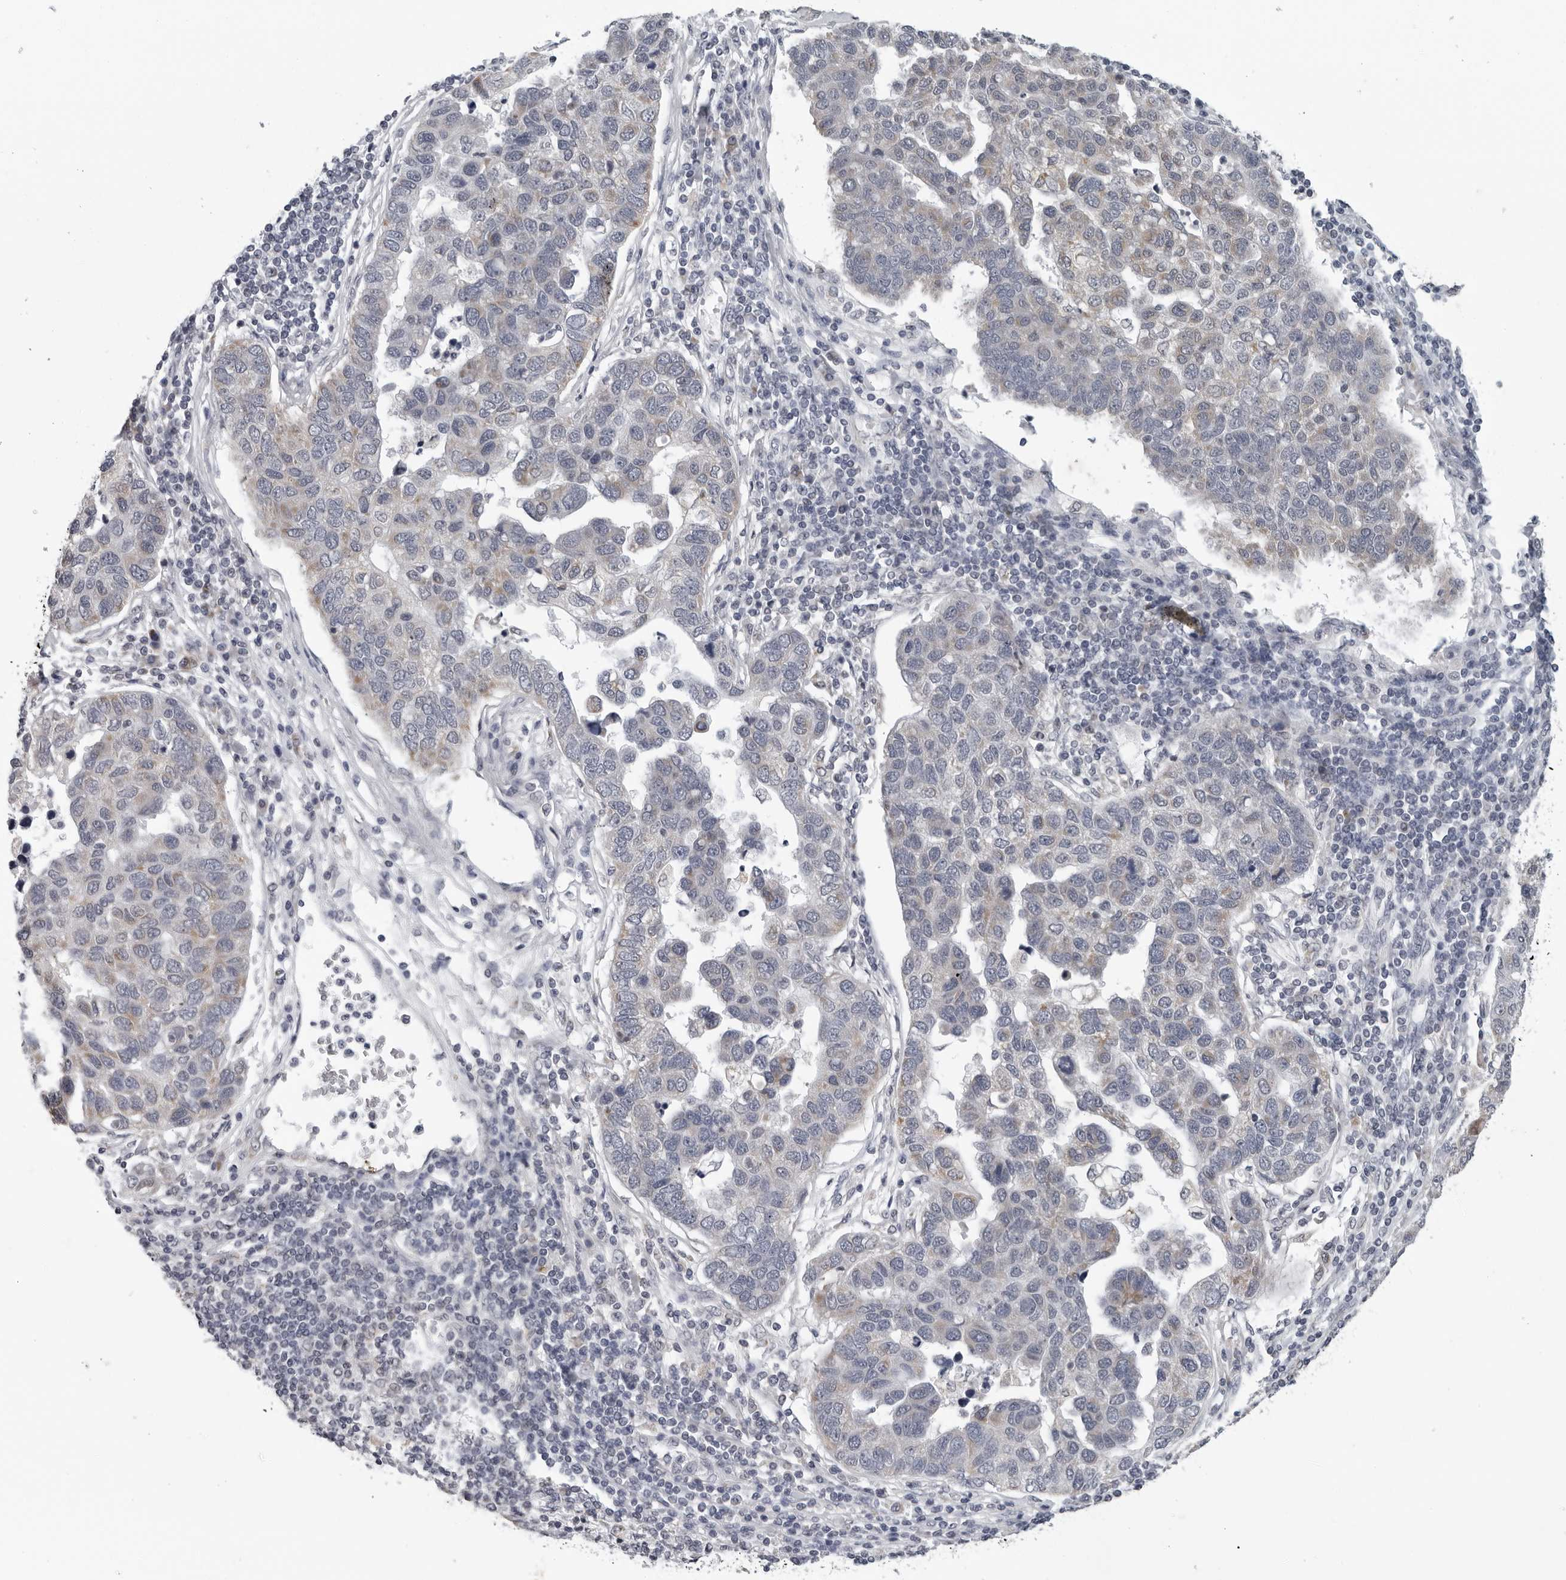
{"staining": {"intensity": "weak", "quantity": "<25%", "location": "cytoplasmic/membranous"}, "tissue": "pancreatic cancer", "cell_type": "Tumor cells", "image_type": "cancer", "snomed": [{"axis": "morphology", "description": "Adenocarcinoma, NOS"}, {"axis": "topography", "description": "Pancreas"}], "caption": "This is a photomicrograph of immunohistochemistry (IHC) staining of pancreatic cancer (adenocarcinoma), which shows no staining in tumor cells.", "gene": "CPT2", "patient": {"sex": "female", "age": 61}}